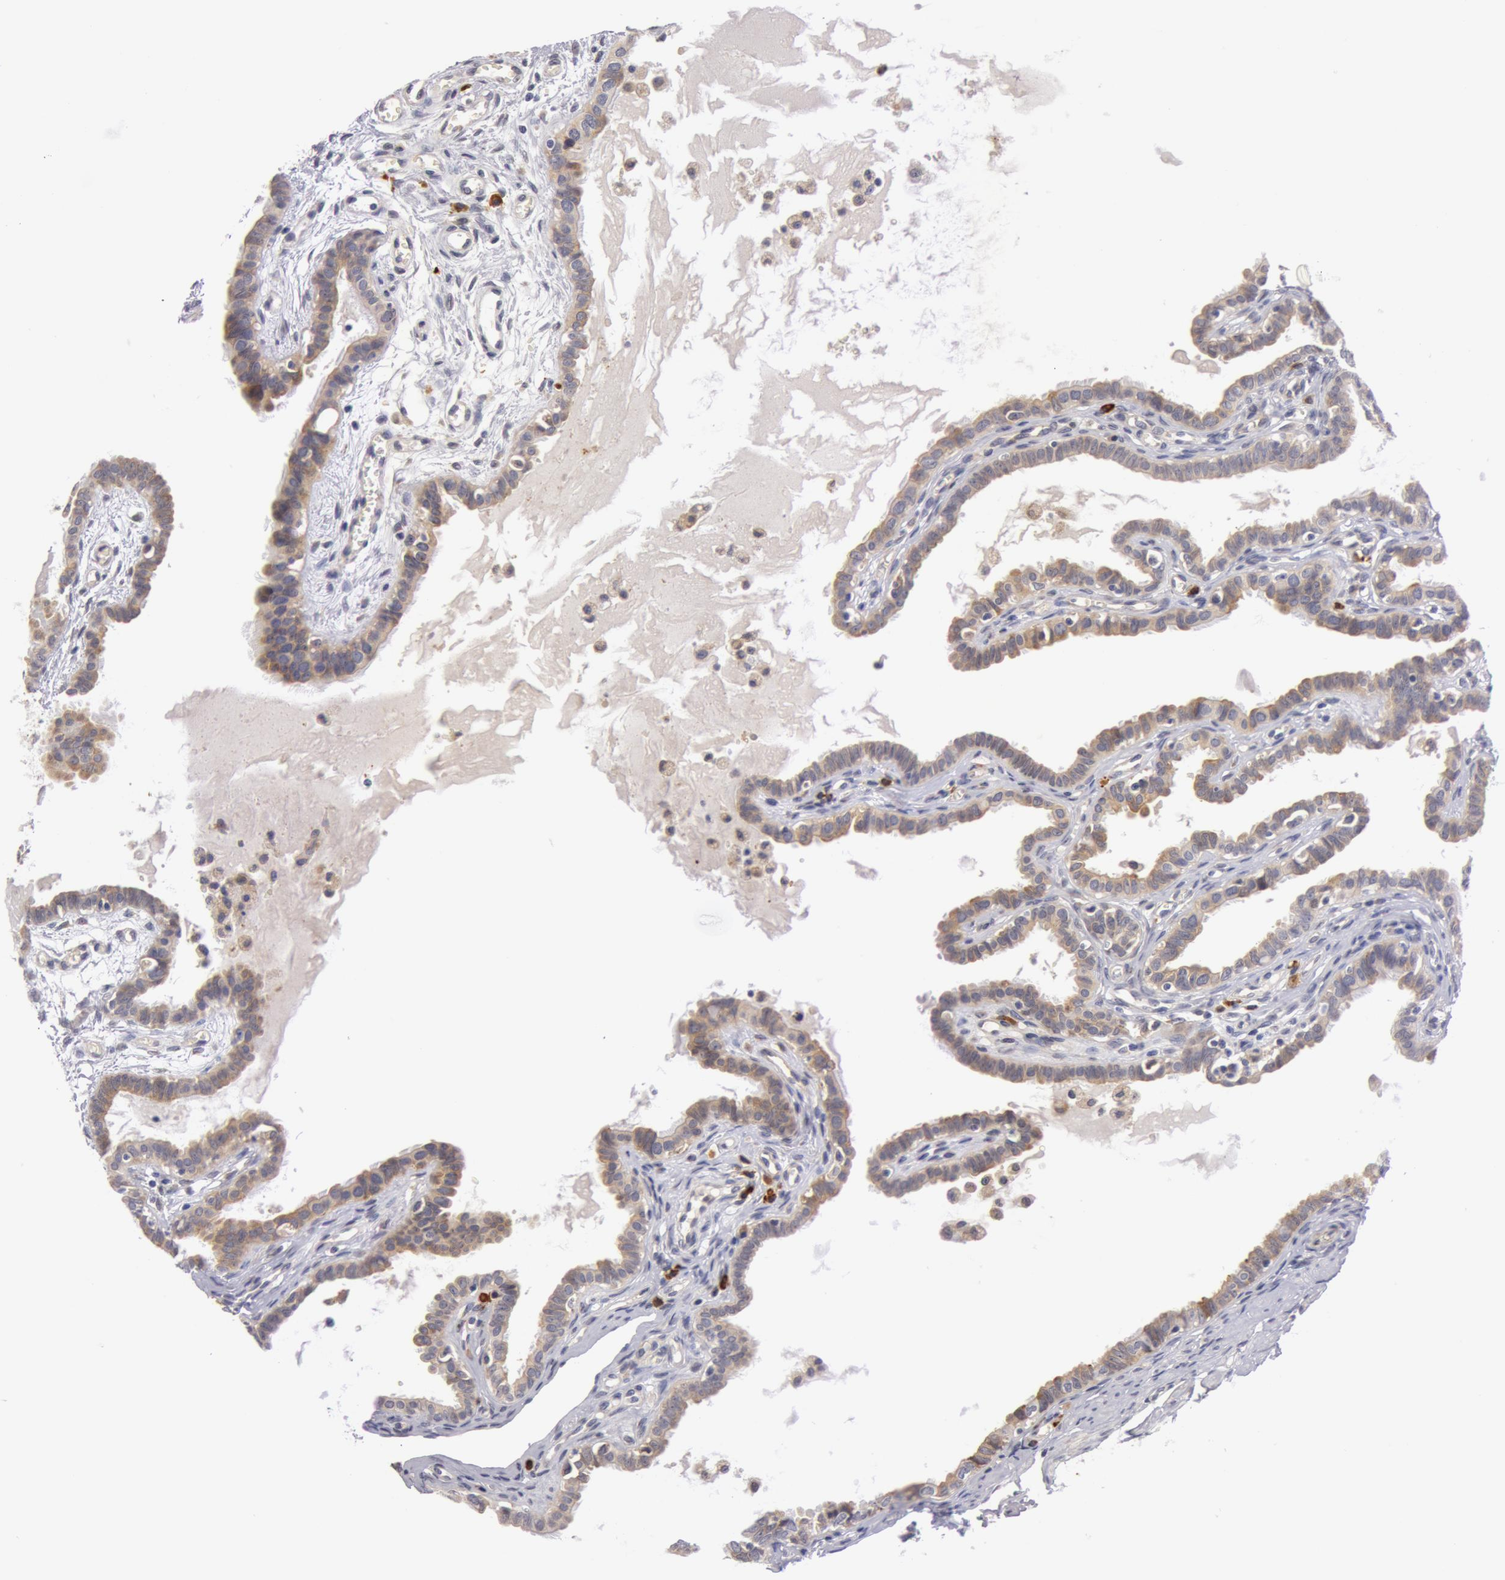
{"staining": {"intensity": "weak", "quantity": ">75%", "location": "cytoplasmic/membranous"}, "tissue": "fallopian tube", "cell_type": "Glandular cells", "image_type": "normal", "snomed": [{"axis": "morphology", "description": "Normal tissue, NOS"}, {"axis": "topography", "description": "Fallopian tube"}], "caption": "Immunohistochemistry of unremarkable human fallopian tube exhibits low levels of weak cytoplasmic/membranous expression in about >75% of glandular cells.", "gene": "IL23A", "patient": {"sex": "female", "age": 67}}